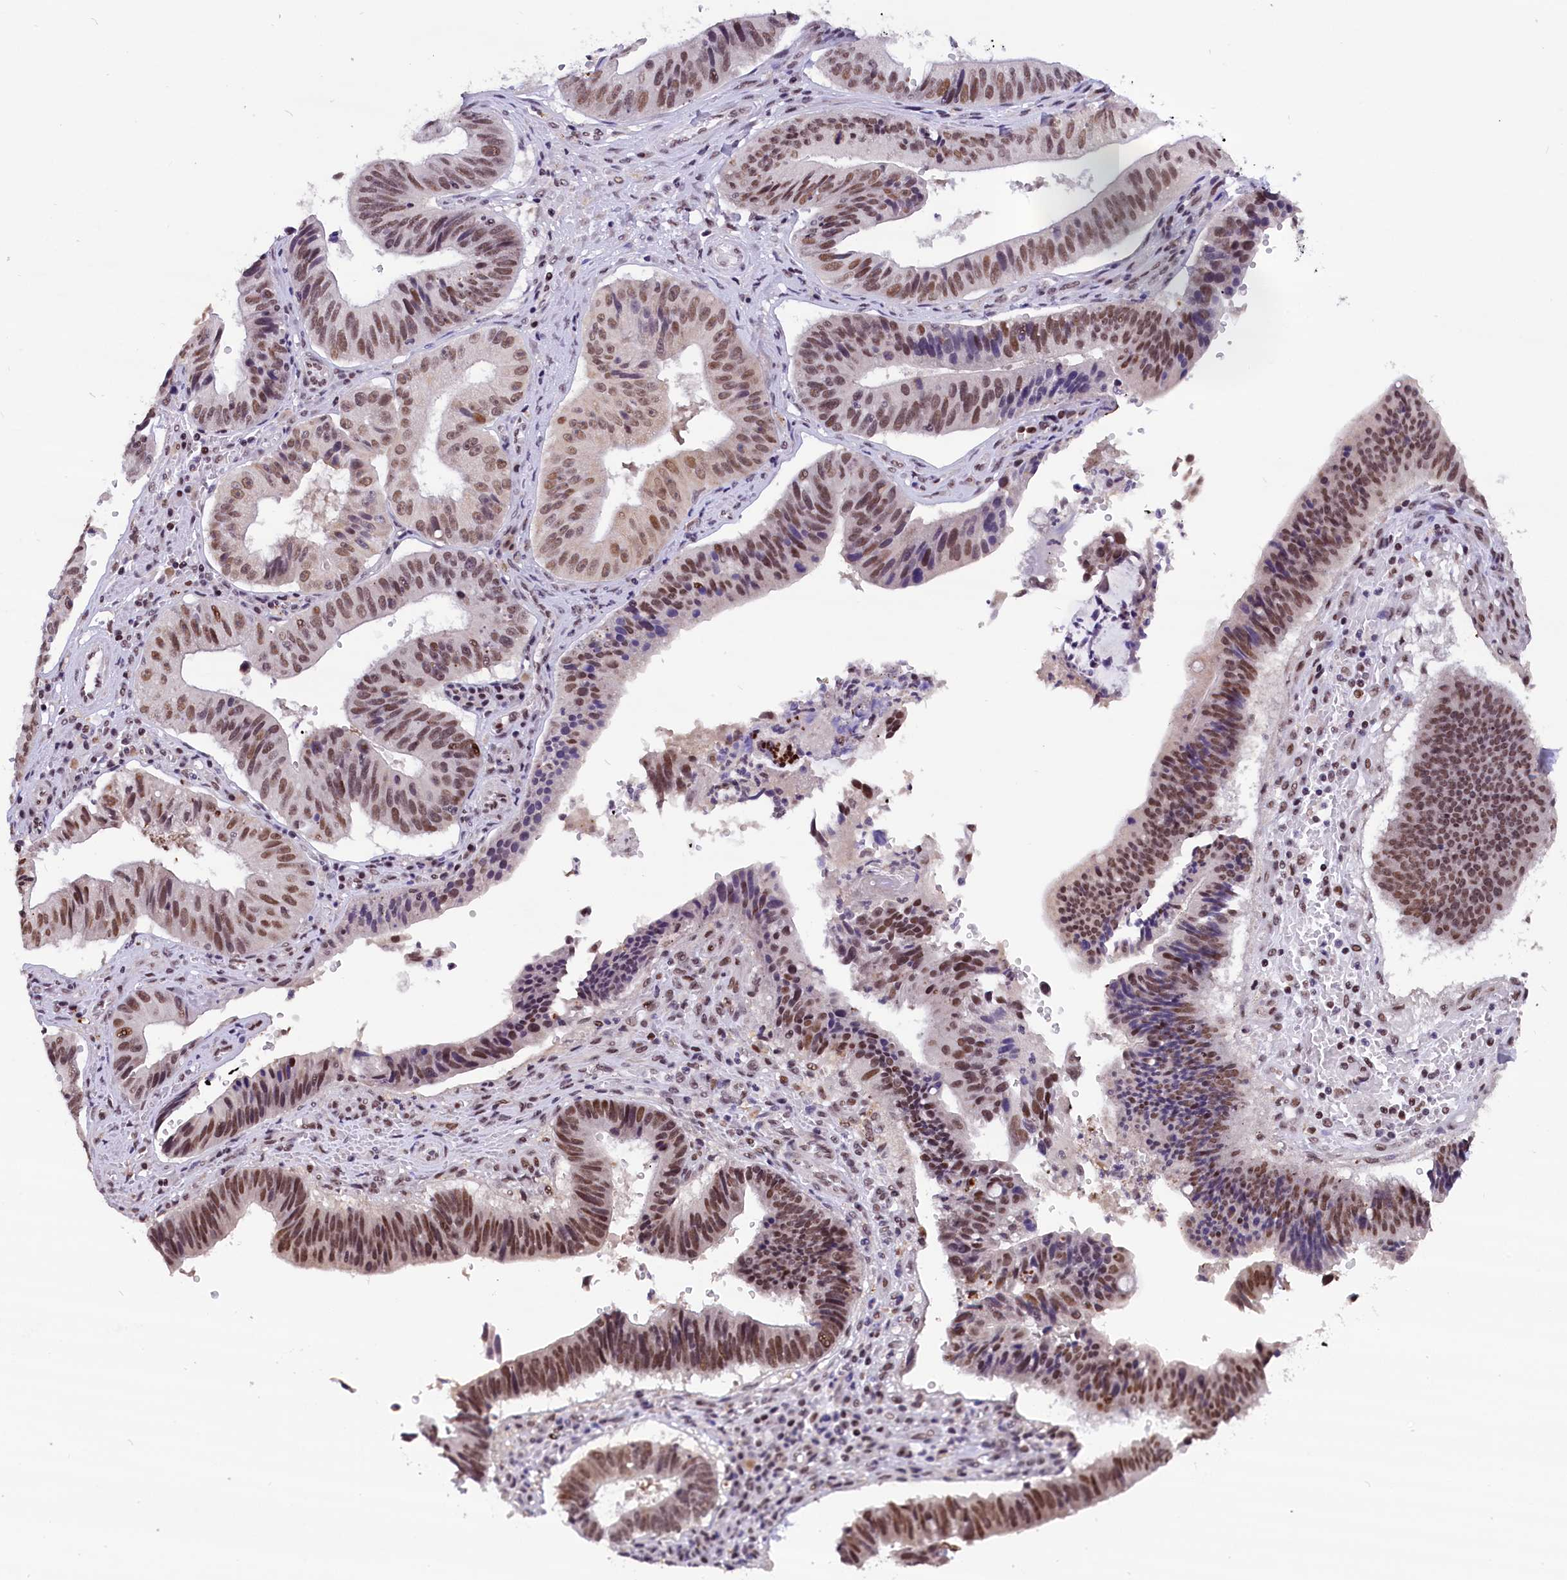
{"staining": {"intensity": "moderate", "quantity": ">75%", "location": "nuclear"}, "tissue": "stomach cancer", "cell_type": "Tumor cells", "image_type": "cancer", "snomed": [{"axis": "morphology", "description": "Adenocarcinoma, NOS"}, {"axis": "topography", "description": "Stomach"}], "caption": "Stomach adenocarcinoma stained with immunohistochemistry demonstrates moderate nuclear positivity in approximately >75% of tumor cells.", "gene": "CDYL2", "patient": {"sex": "male", "age": 59}}